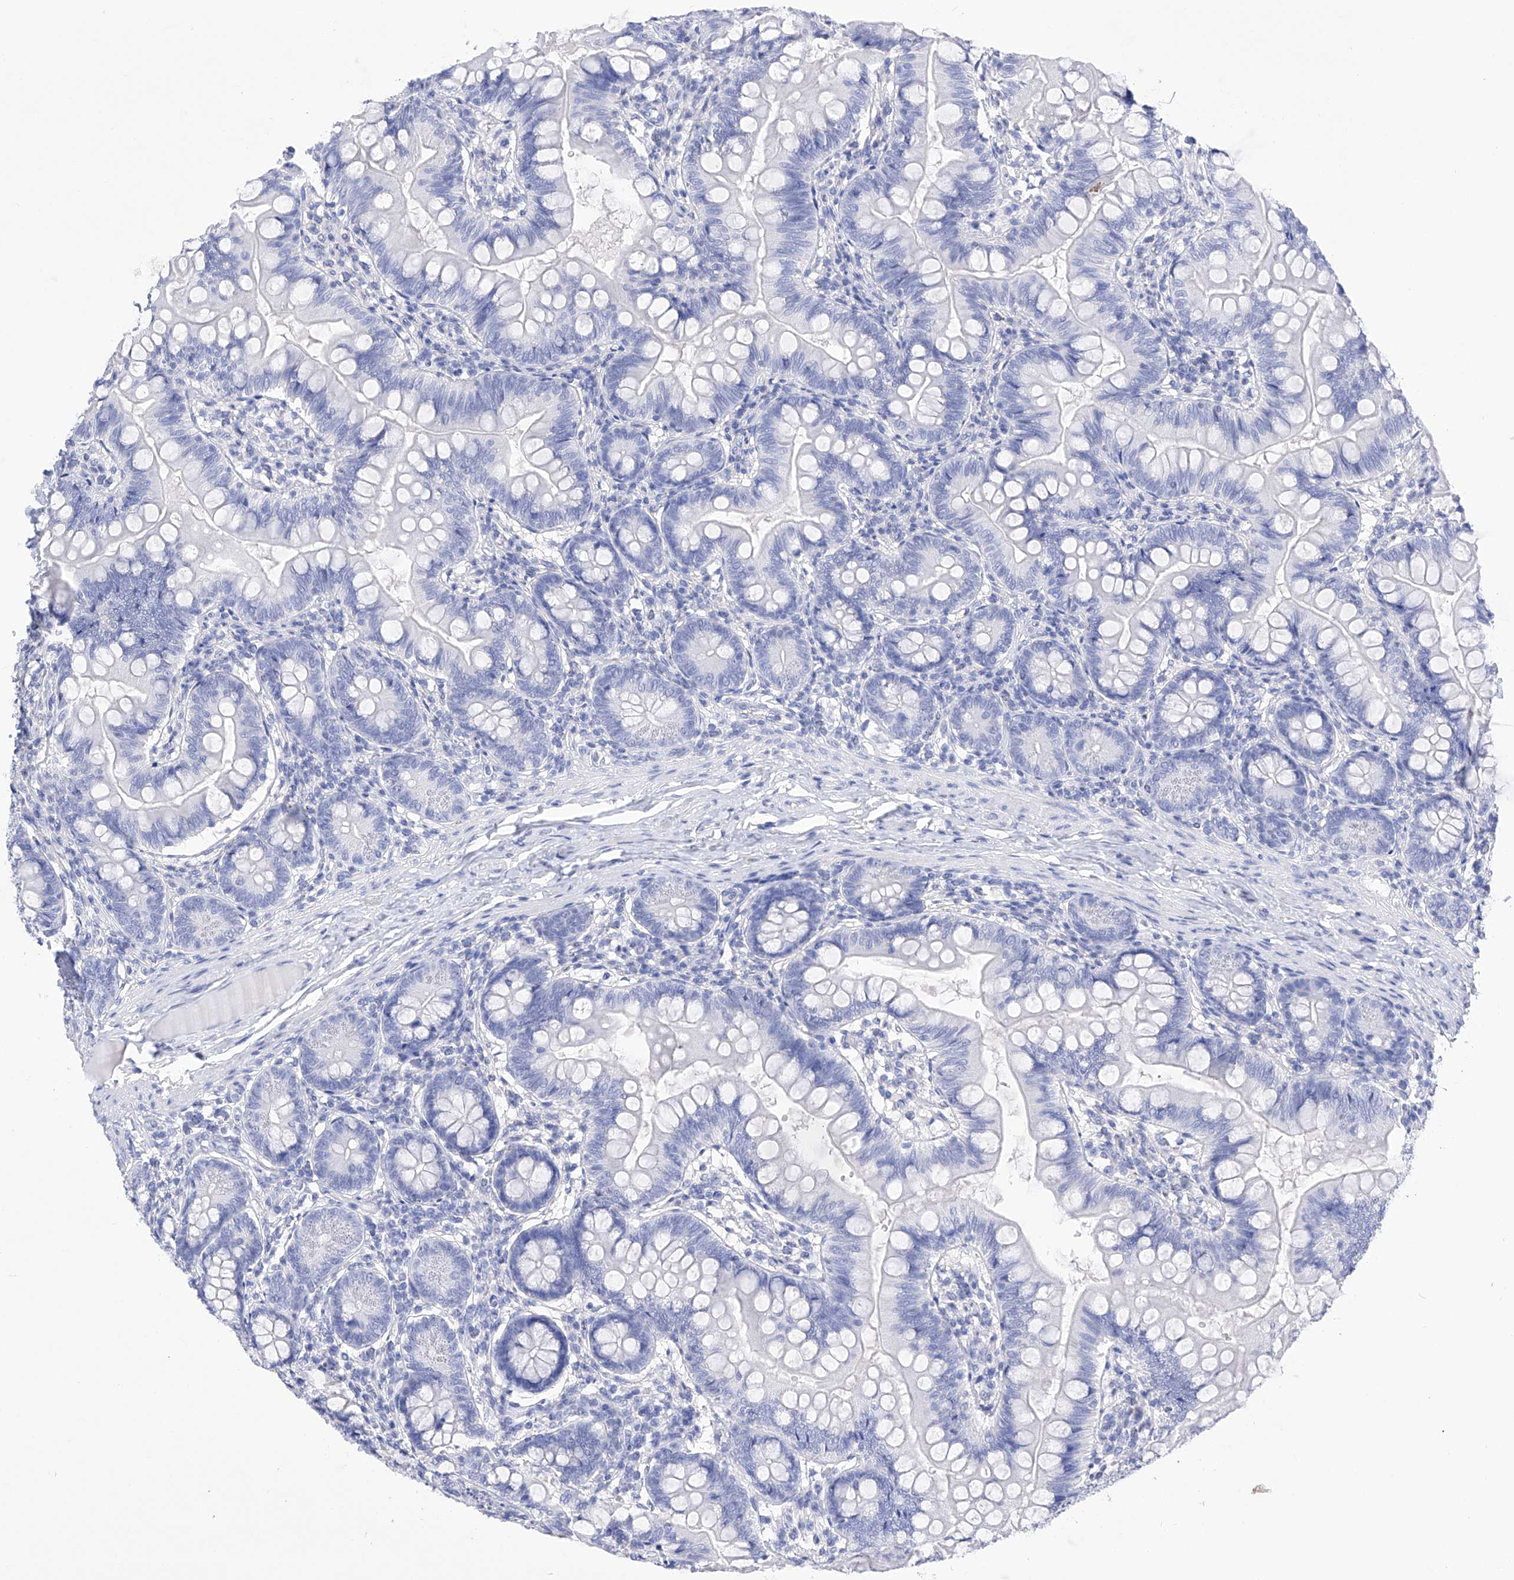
{"staining": {"intensity": "negative", "quantity": "none", "location": "none"}, "tissue": "small intestine", "cell_type": "Glandular cells", "image_type": "normal", "snomed": [{"axis": "morphology", "description": "Normal tissue, NOS"}, {"axis": "topography", "description": "Small intestine"}], "caption": "A high-resolution micrograph shows immunohistochemistry staining of normal small intestine, which shows no significant staining in glandular cells. (Brightfield microscopy of DAB immunohistochemistry (IHC) at high magnification).", "gene": "FLG", "patient": {"sex": "male", "age": 7}}